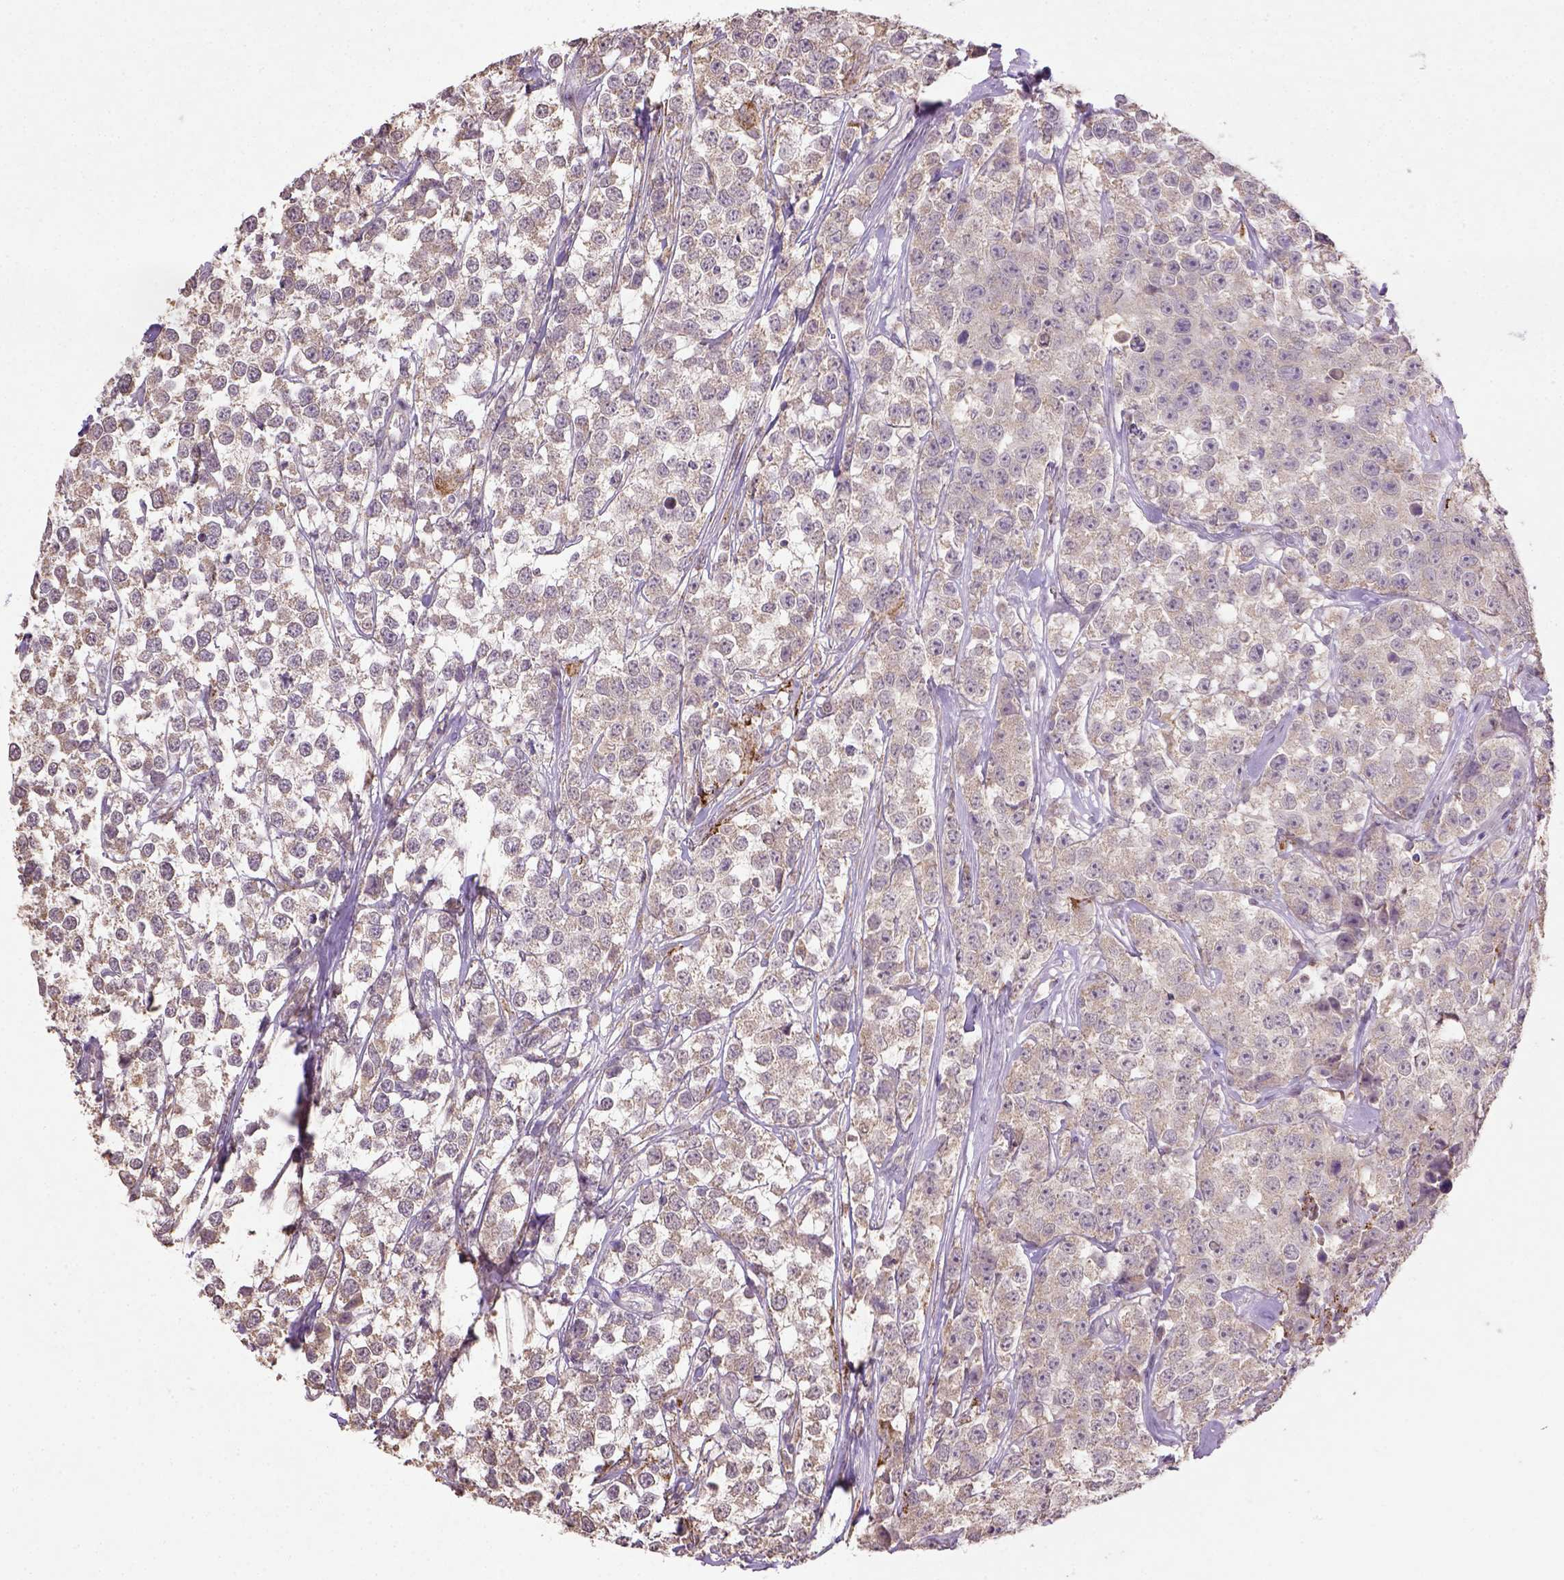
{"staining": {"intensity": "weak", "quantity": ">75%", "location": "cytoplasmic/membranous"}, "tissue": "testis cancer", "cell_type": "Tumor cells", "image_type": "cancer", "snomed": [{"axis": "morphology", "description": "Seminoma, NOS"}, {"axis": "topography", "description": "Testis"}], "caption": "A brown stain highlights weak cytoplasmic/membranous expression of a protein in human testis seminoma tumor cells.", "gene": "NUDT10", "patient": {"sex": "male", "age": 59}}